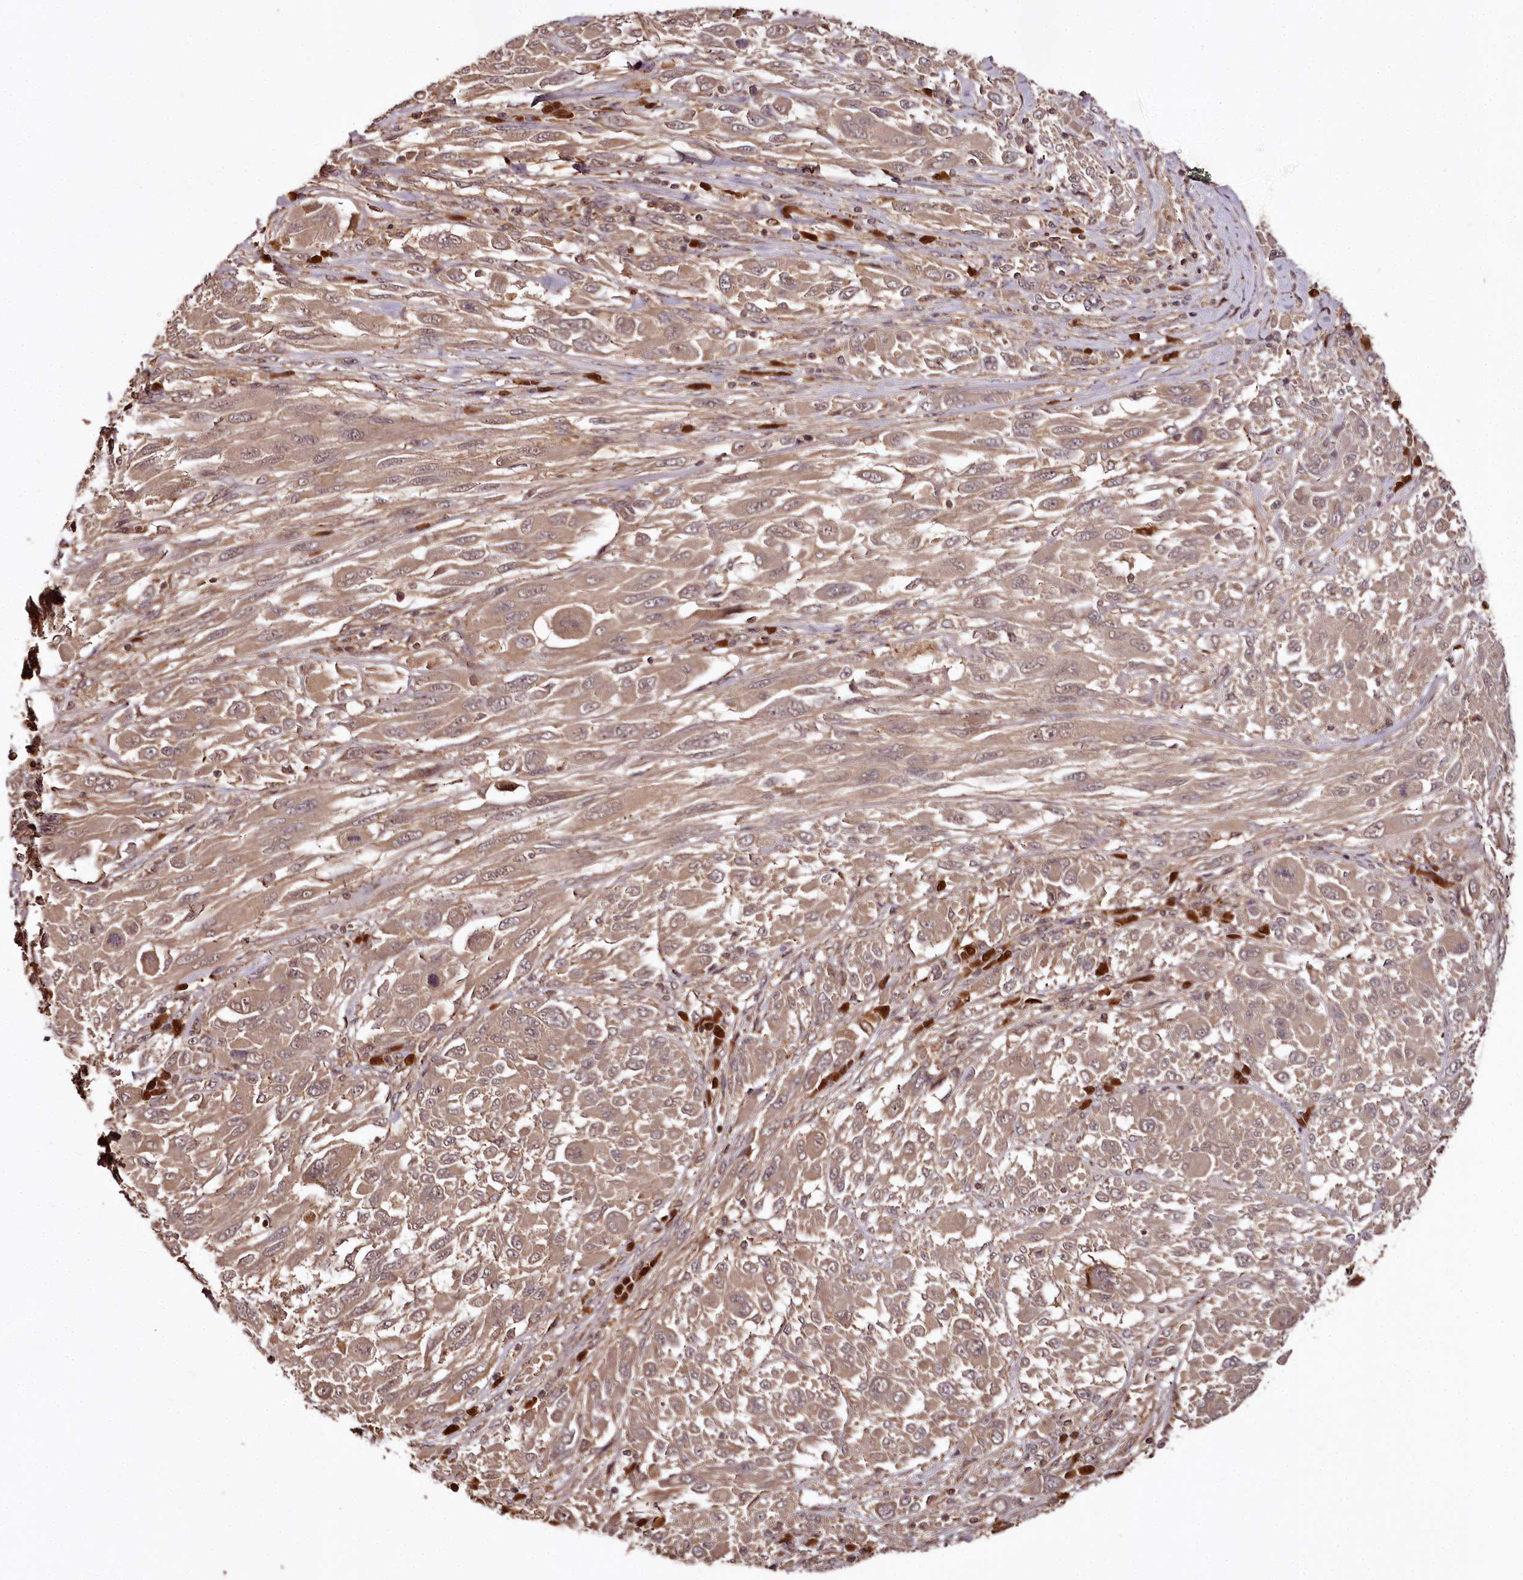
{"staining": {"intensity": "weak", "quantity": ">75%", "location": "cytoplasmic/membranous"}, "tissue": "melanoma", "cell_type": "Tumor cells", "image_type": "cancer", "snomed": [{"axis": "morphology", "description": "Malignant melanoma, NOS"}, {"axis": "topography", "description": "Skin"}], "caption": "Immunohistochemistry (IHC) of human malignant melanoma displays low levels of weak cytoplasmic/membranous positivity in approximately >75% of tumor cells.", "gene": "TTC12", "patient": {"sex": "female", "age": 91}}